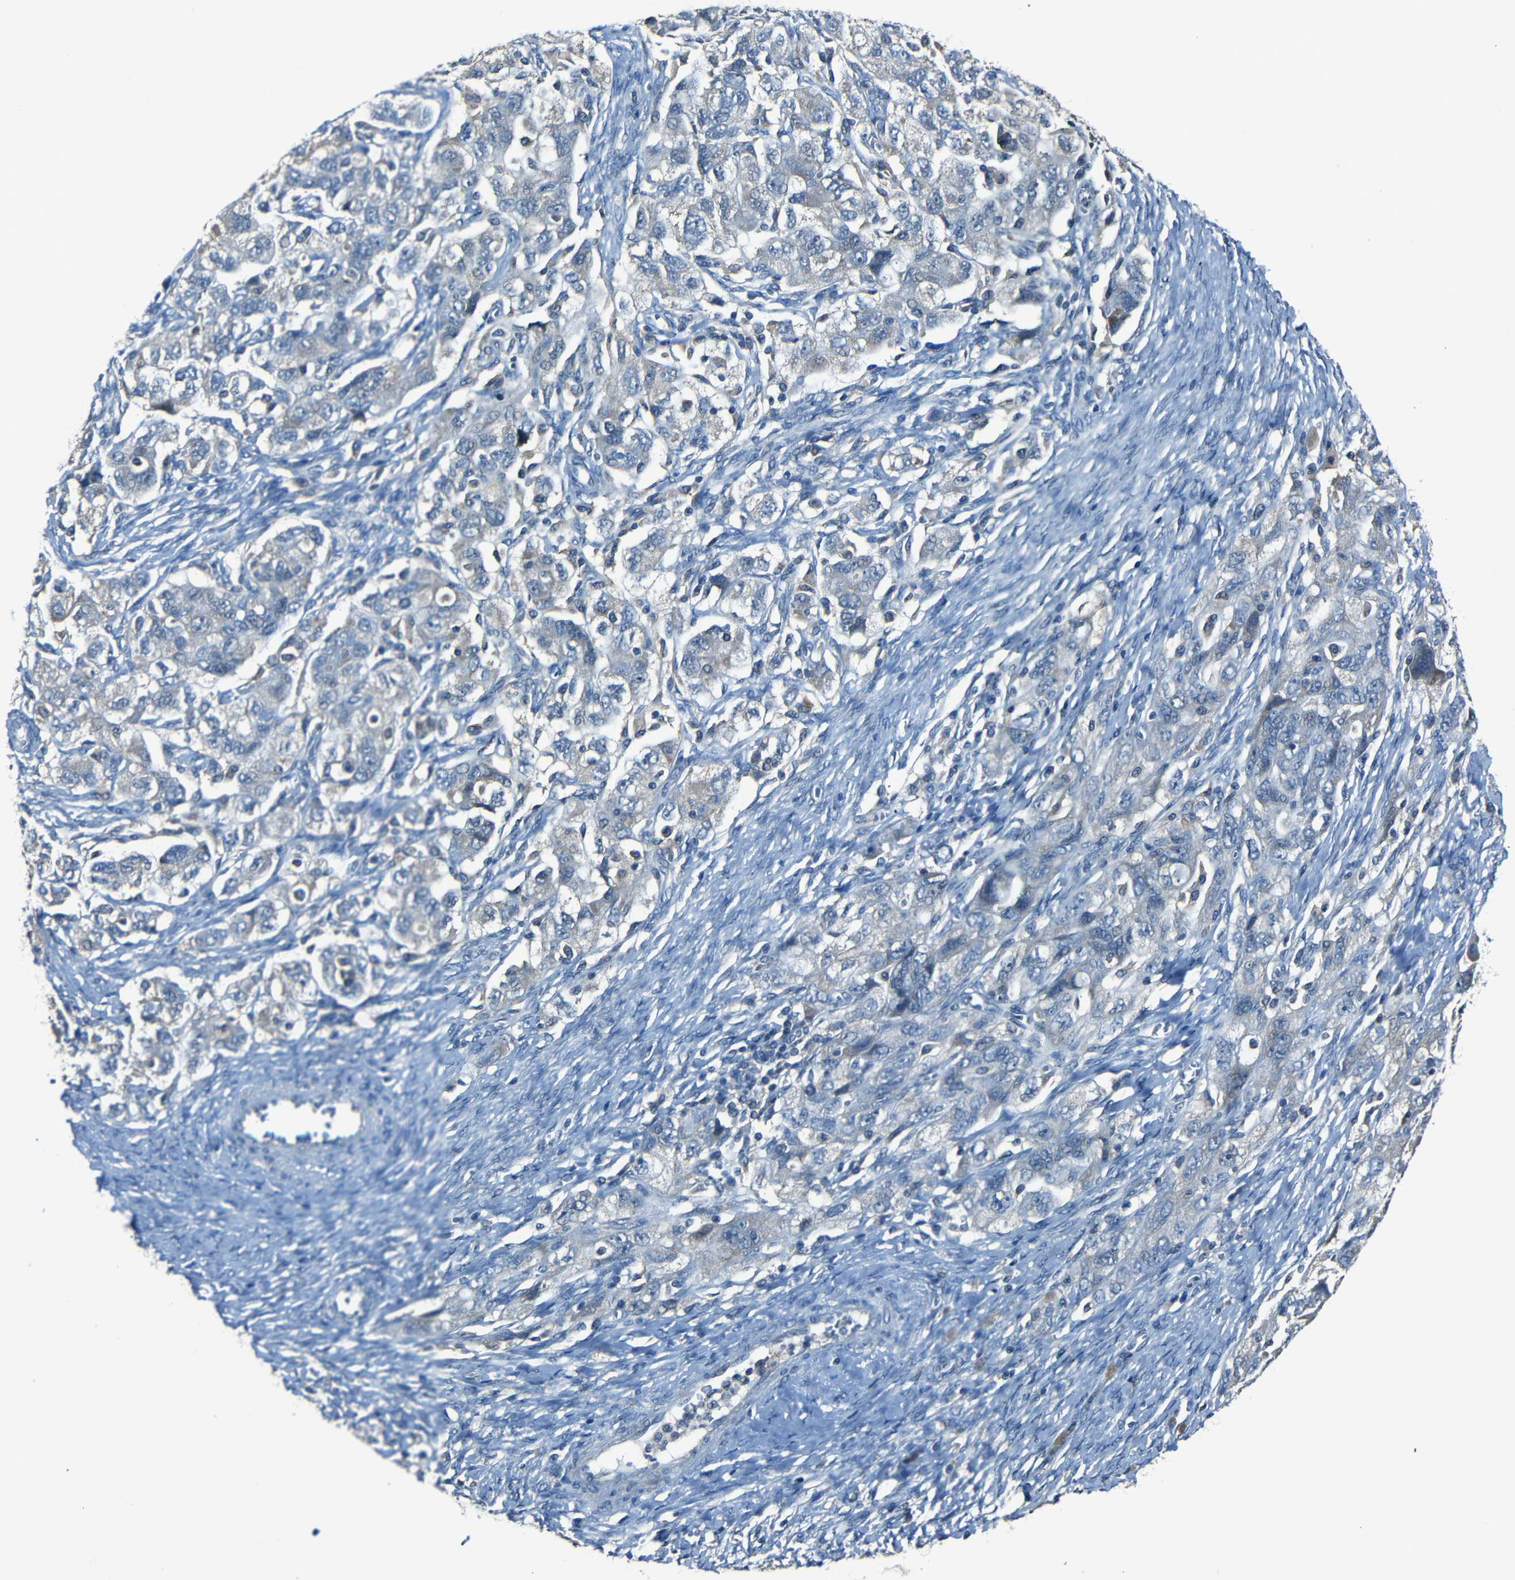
{"staining": {"intensity": "negative", "quantity": "none", "location": "none"}, "tissue": "ovarian cancer", "cell_type": "Tumor cells", "image_type": "cancer", "snomed": [{"axis": "morphology", "description": "Carcinoma, NOS"}, {"axis": "morphology", "description": "Cystadenocarcinoma, serous, NOS"}, {"axis": "topography", "description": "Ovary"}], "caption": "High magnification brightfield microscopy of ovarian cancer stained with DAB (3,3'-diaminobenzidine) (brown) and counterstained with hematoxylin (blue): tumor cells show no significant expression.", "gene": "SLA", "patient": {"sex": "female", "age": 69}}